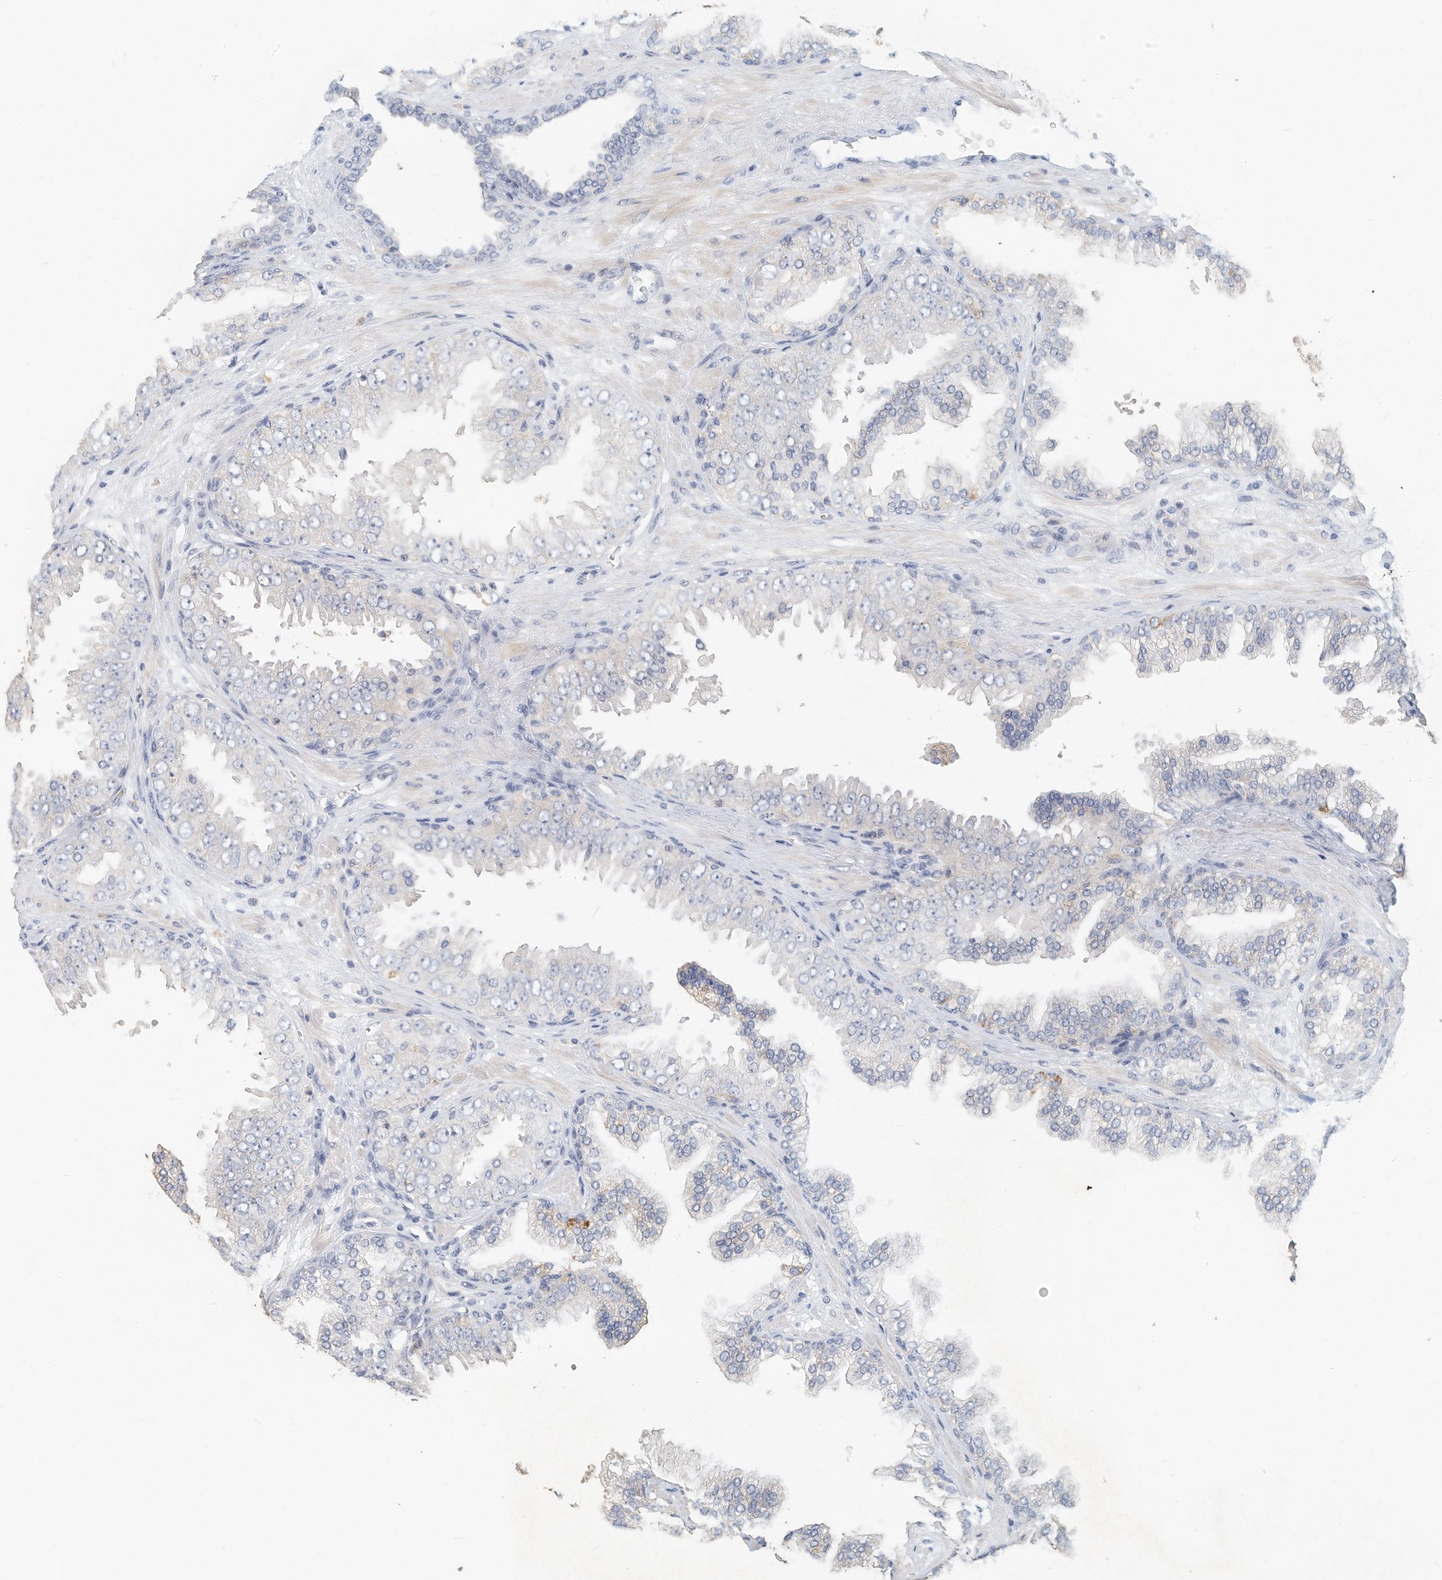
{"staining": {"intensity": "negative", "quantity": "none", "location": "none"}, "tissue": "prostate cancer", "cell_type": "Tumor cells", "image_type": "cancer", "snomed": [{"axis": "morphology", "description": "Adenocarcinoma, High grade"}, {"axis": "topography", "description": "Prostate"}], "caption": "Prostate high-grade adenocarcinoma stained for a protein using IHC displays no positivity tumor cells.", "gene": "MICAL1", "patient": {"sex": "male", "age": 58}}